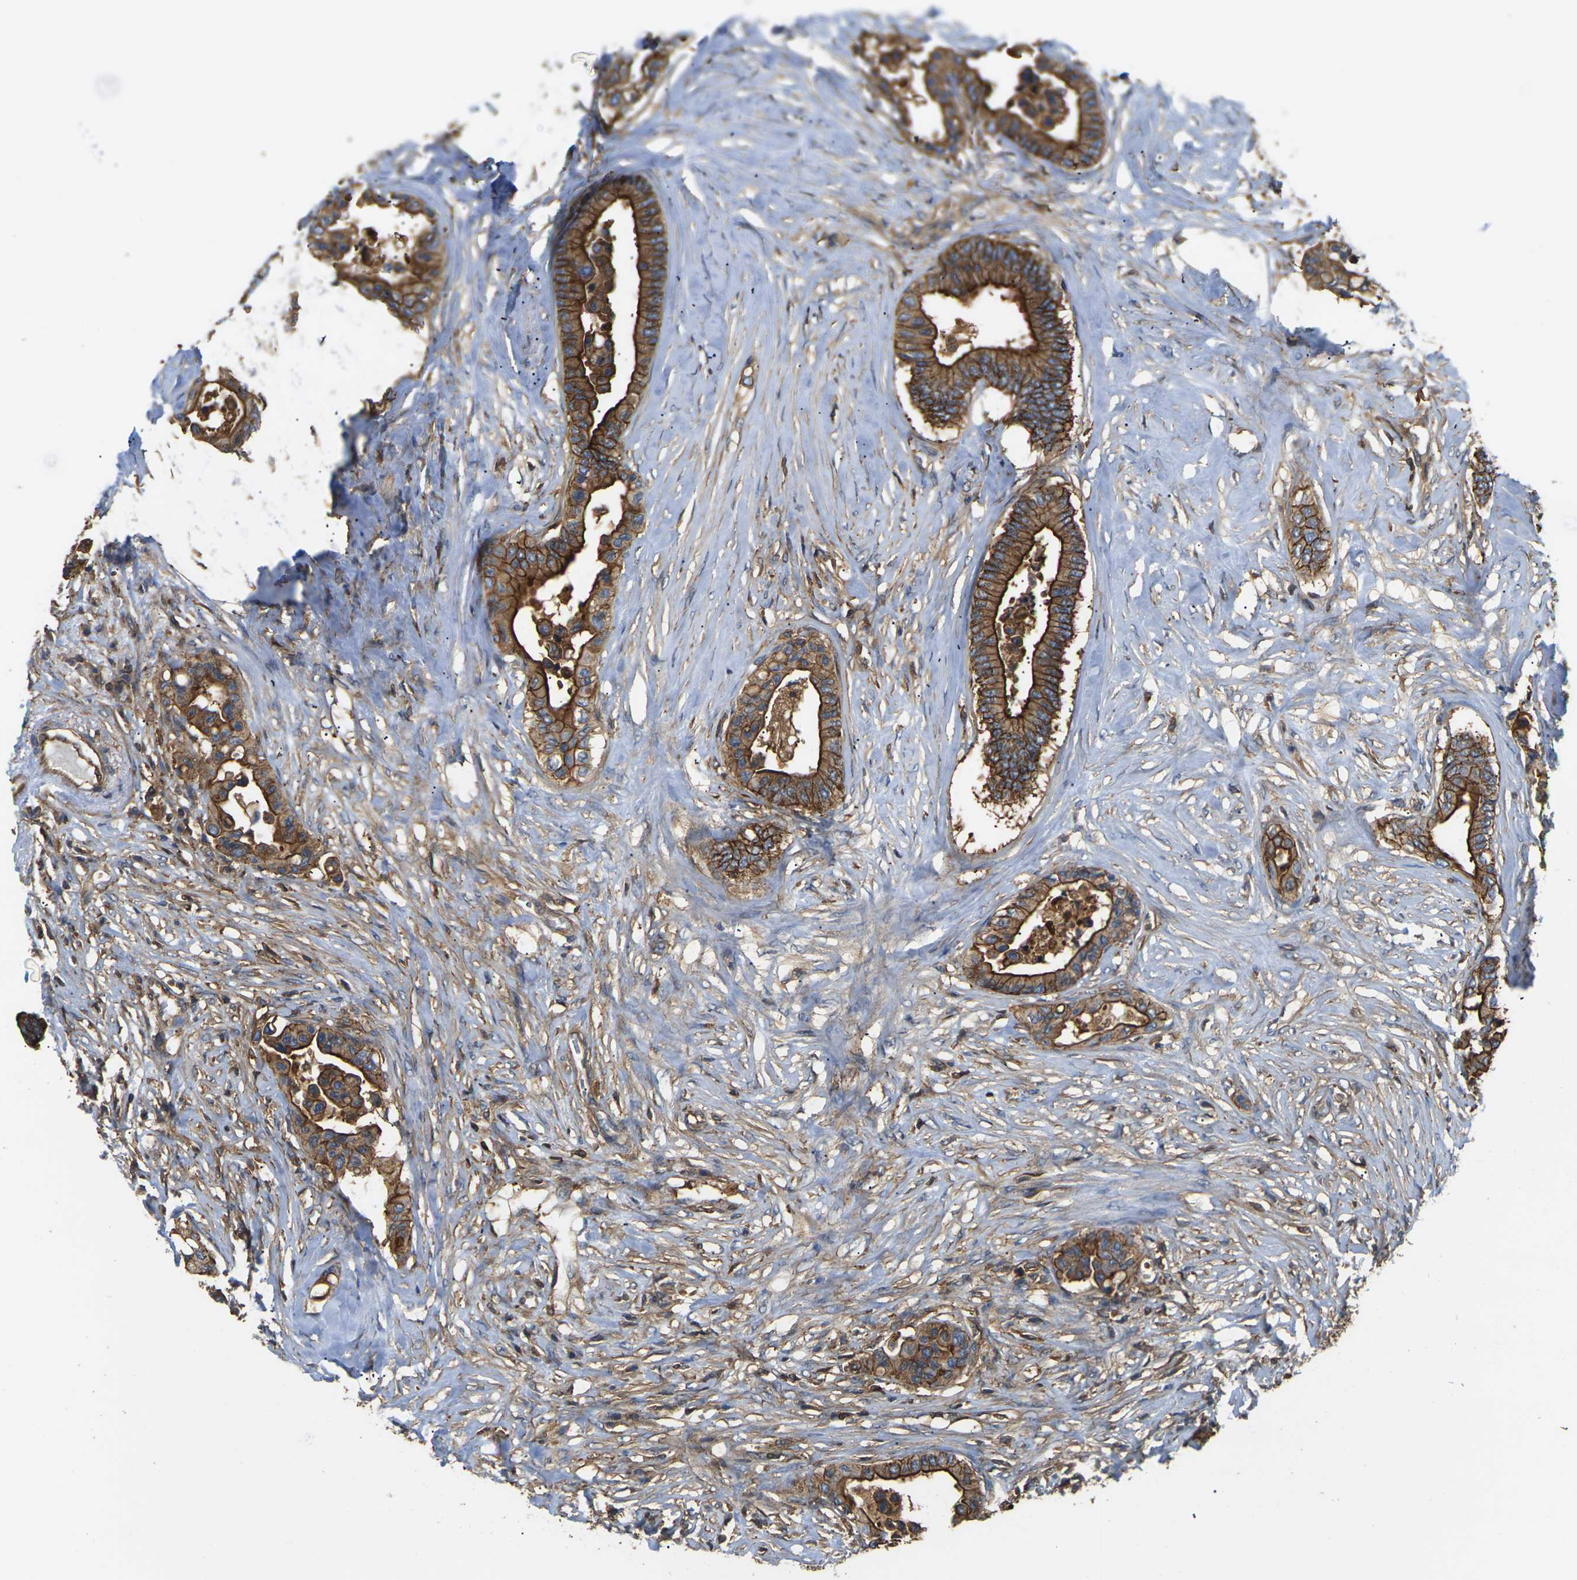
{"staining": {"intensity": "strong", "quantity": ">75%", "location": "cytoplasmic/membranous"}, "tissue": "colorectal cancer", "cell_type": "Tumor cells", "image_type": "cancer", "snomed": [{"axis": "morphology", "description": "Normal tissue, NOS"}, {"axis": "morphology", "description": "Adenocarcinoma, NOS"}, {"axis": "topography", "description": "Colon"}], "caption": "IHC staining of colorectal cancer (adenocarcinoma), which displays high levels of strong cytoplasmic/membranous positivity in about >75% of tumor cells indicating strong cytoplasmic/membranous protein expression. The staining was performed using DAB (brown) for protein detection and nuclei were counterstained in hematoxylin (blue).", "gene": "IQGAP1", "patient": {"sex": "male", "age": 82}}